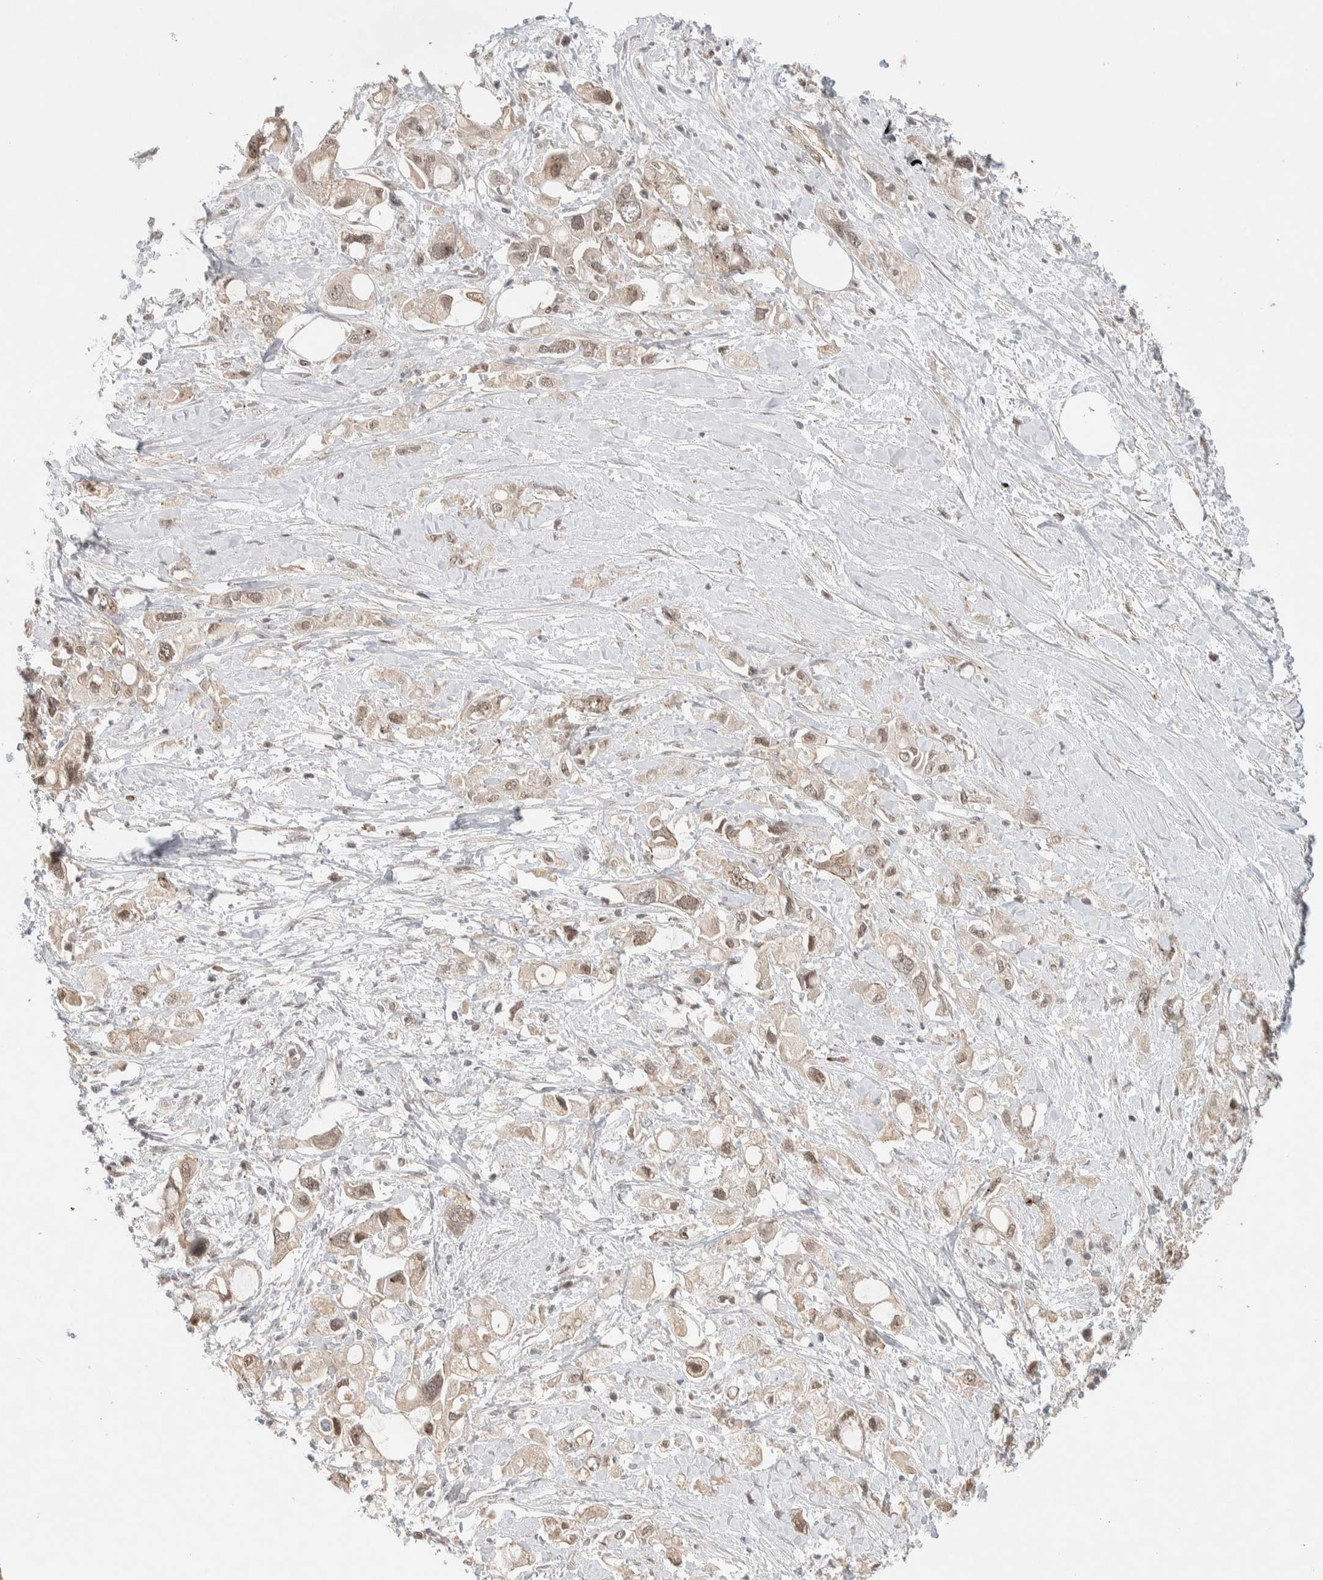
{"staining": {"intensity": "weak", "quantity": ">75%", "location": "cytoplasmic/membranous,nuclear"}, "tissue": "pancreatic cancer", "cell_type": "Tumor cells", "image_type": "cancer", "snomed": [{"axis": "morphology", "description": "Adenocarcinoma, NOS"}, {"axis": "topography", "description": "Pancreas"}], "caption": "Immunohistochemical staining of pancreatic adenocarcinoma demonstrates low levels of weak cytoplasmic/membranous and nuclear staining in approximately >75% of tumor cells.", "gene": "DEPTOR", "patient": {"sex": "female", "age": 56}}